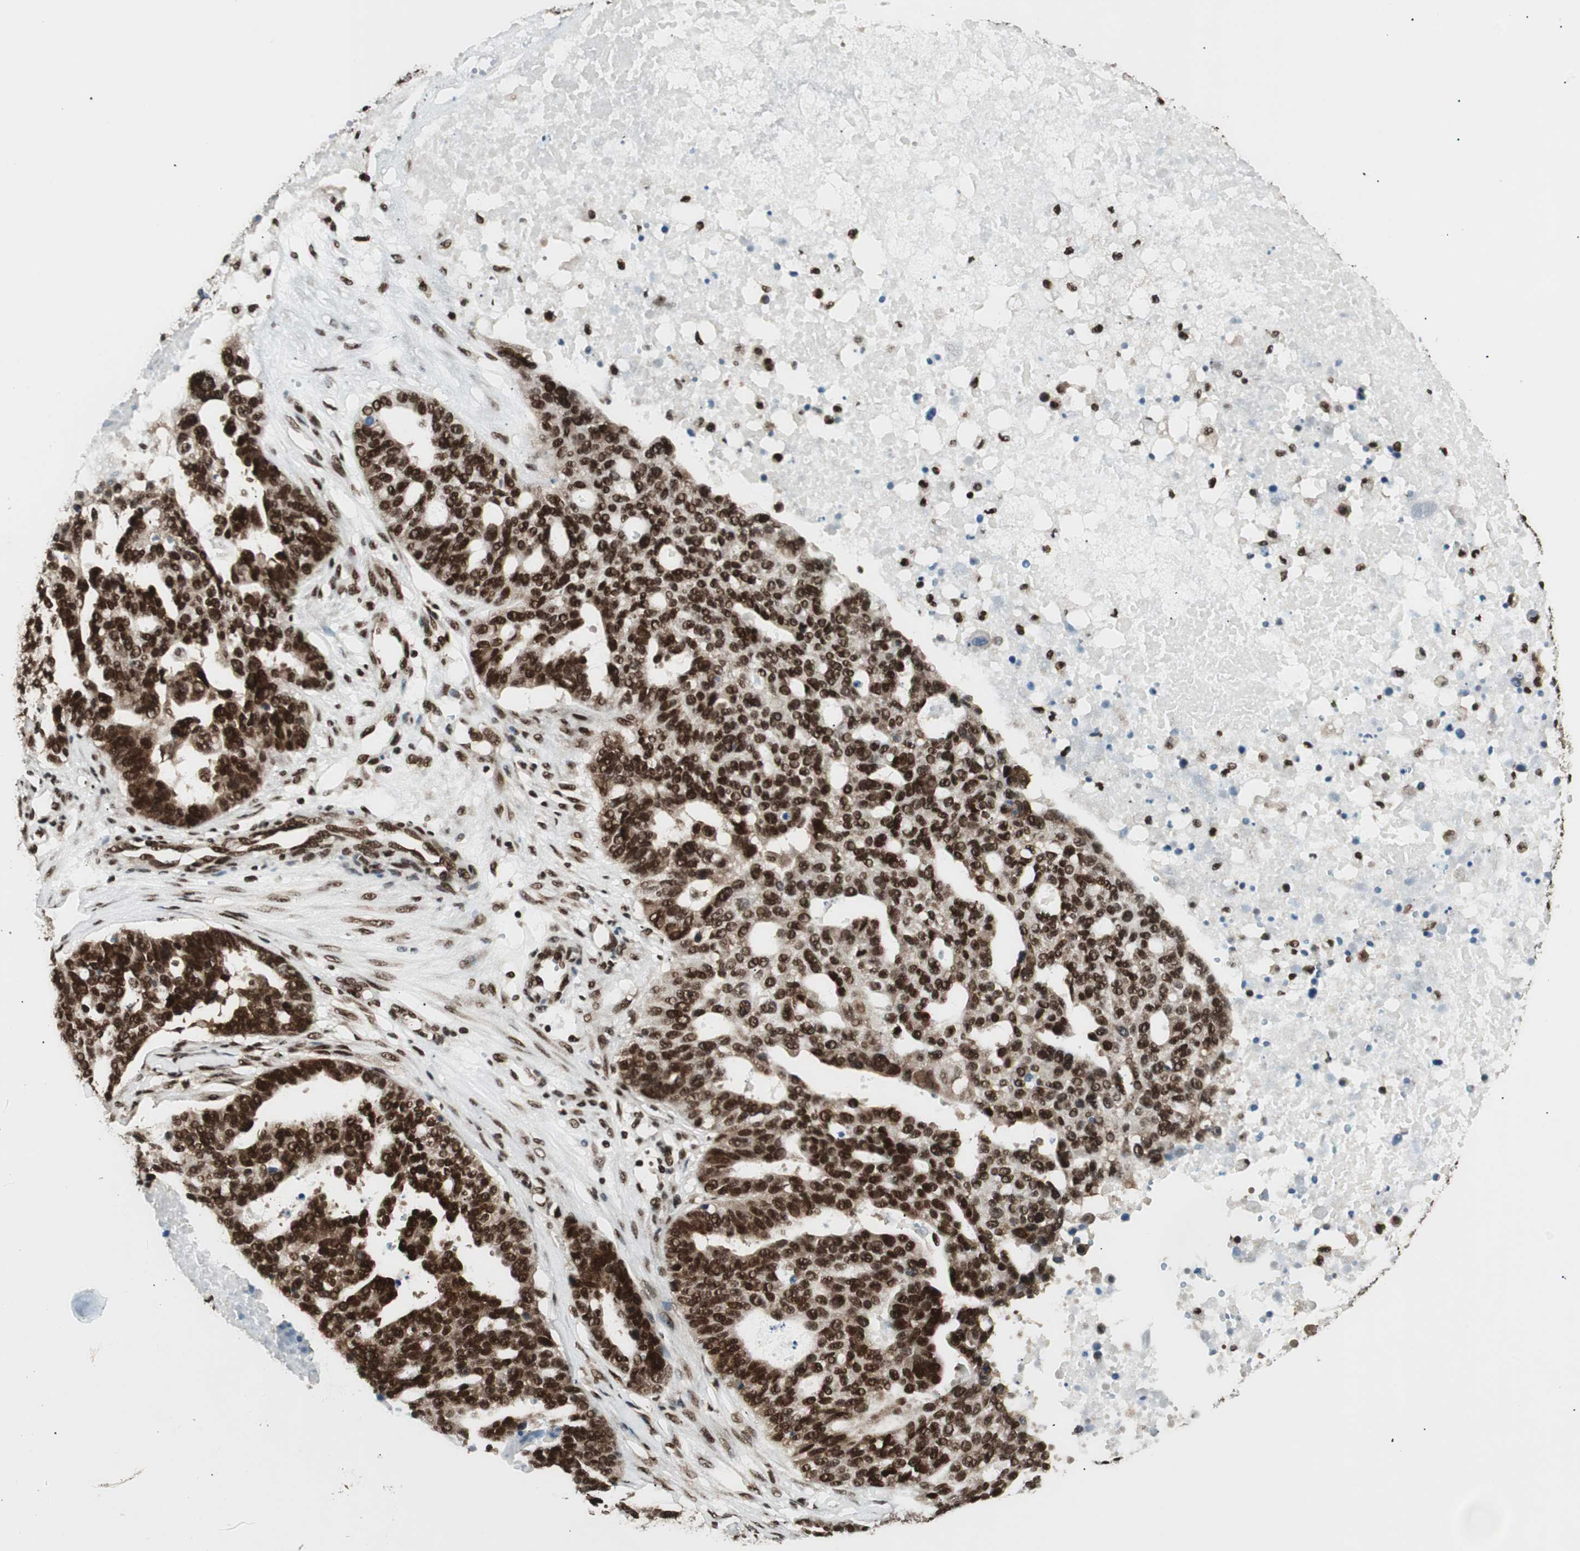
{"staining": {"intensity": "strong", "quantity": ">75%", "location": "nuclear"}, "tissue": "ovarian cancer", "cell_type": "Tumor cells", "image_type": "cancer", "snomed": [{"axis": "morphology", "description": "Cystadenocarcinoma, serous, NOS"}, {"axis": "topography", "description": "Ovary"}], "caption": "DAB (3,3'-diaminobenzidine) immunohistochemical staining of human ovarian serous cystadenocarcinoma exhibits strong nuclear protein staining in approximately >75% of tumor cells.", "gene": "EWSR1", "patient": {"sex": "female", "age": 59}}